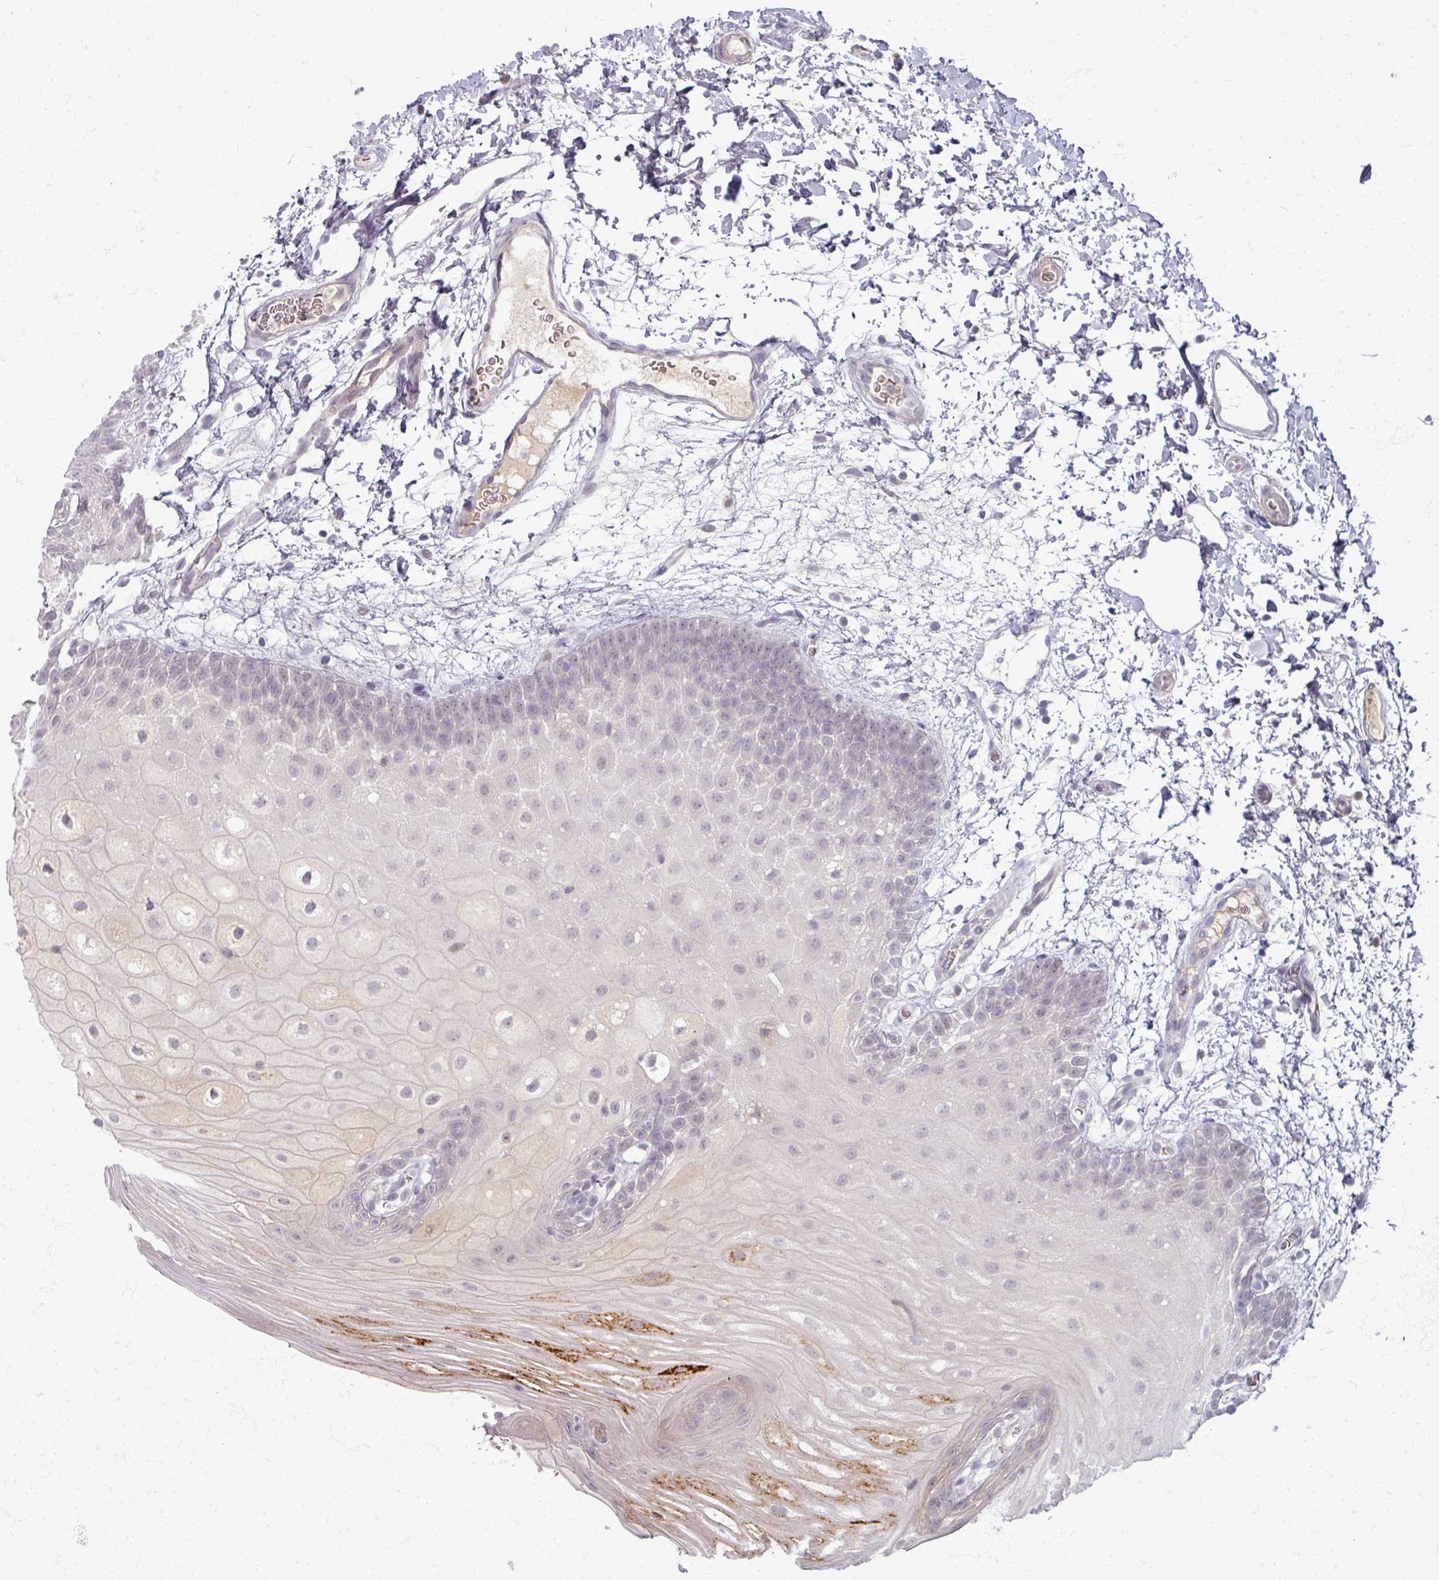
{"staining": {"intensity": "negative", "quantity": "none", "location": "none"}, "tissue": "oral mucosa", "cell_type": "Squamous epithelial cells", "image_type": "normal", "snomed": [{"axis": "morphology", "description": "Normal tissue, NOS"}, {"axis": "morphology", "description": "Squamous cell carcinoma, NOS"}, {"axis": "topography", "description": "Oral tissue"}, {"axis": "topography", "description": "Tounge, NOS"}, {"axis": "topography", "description": "Head-Neck"}], "caption": "Immunohistochemistry (IHC) of normal human oral mucosa exhibits no positivity in squamous epithelial cells.", "gene": "TTLL7", "patient": {"sex": "male", "age": 76}}